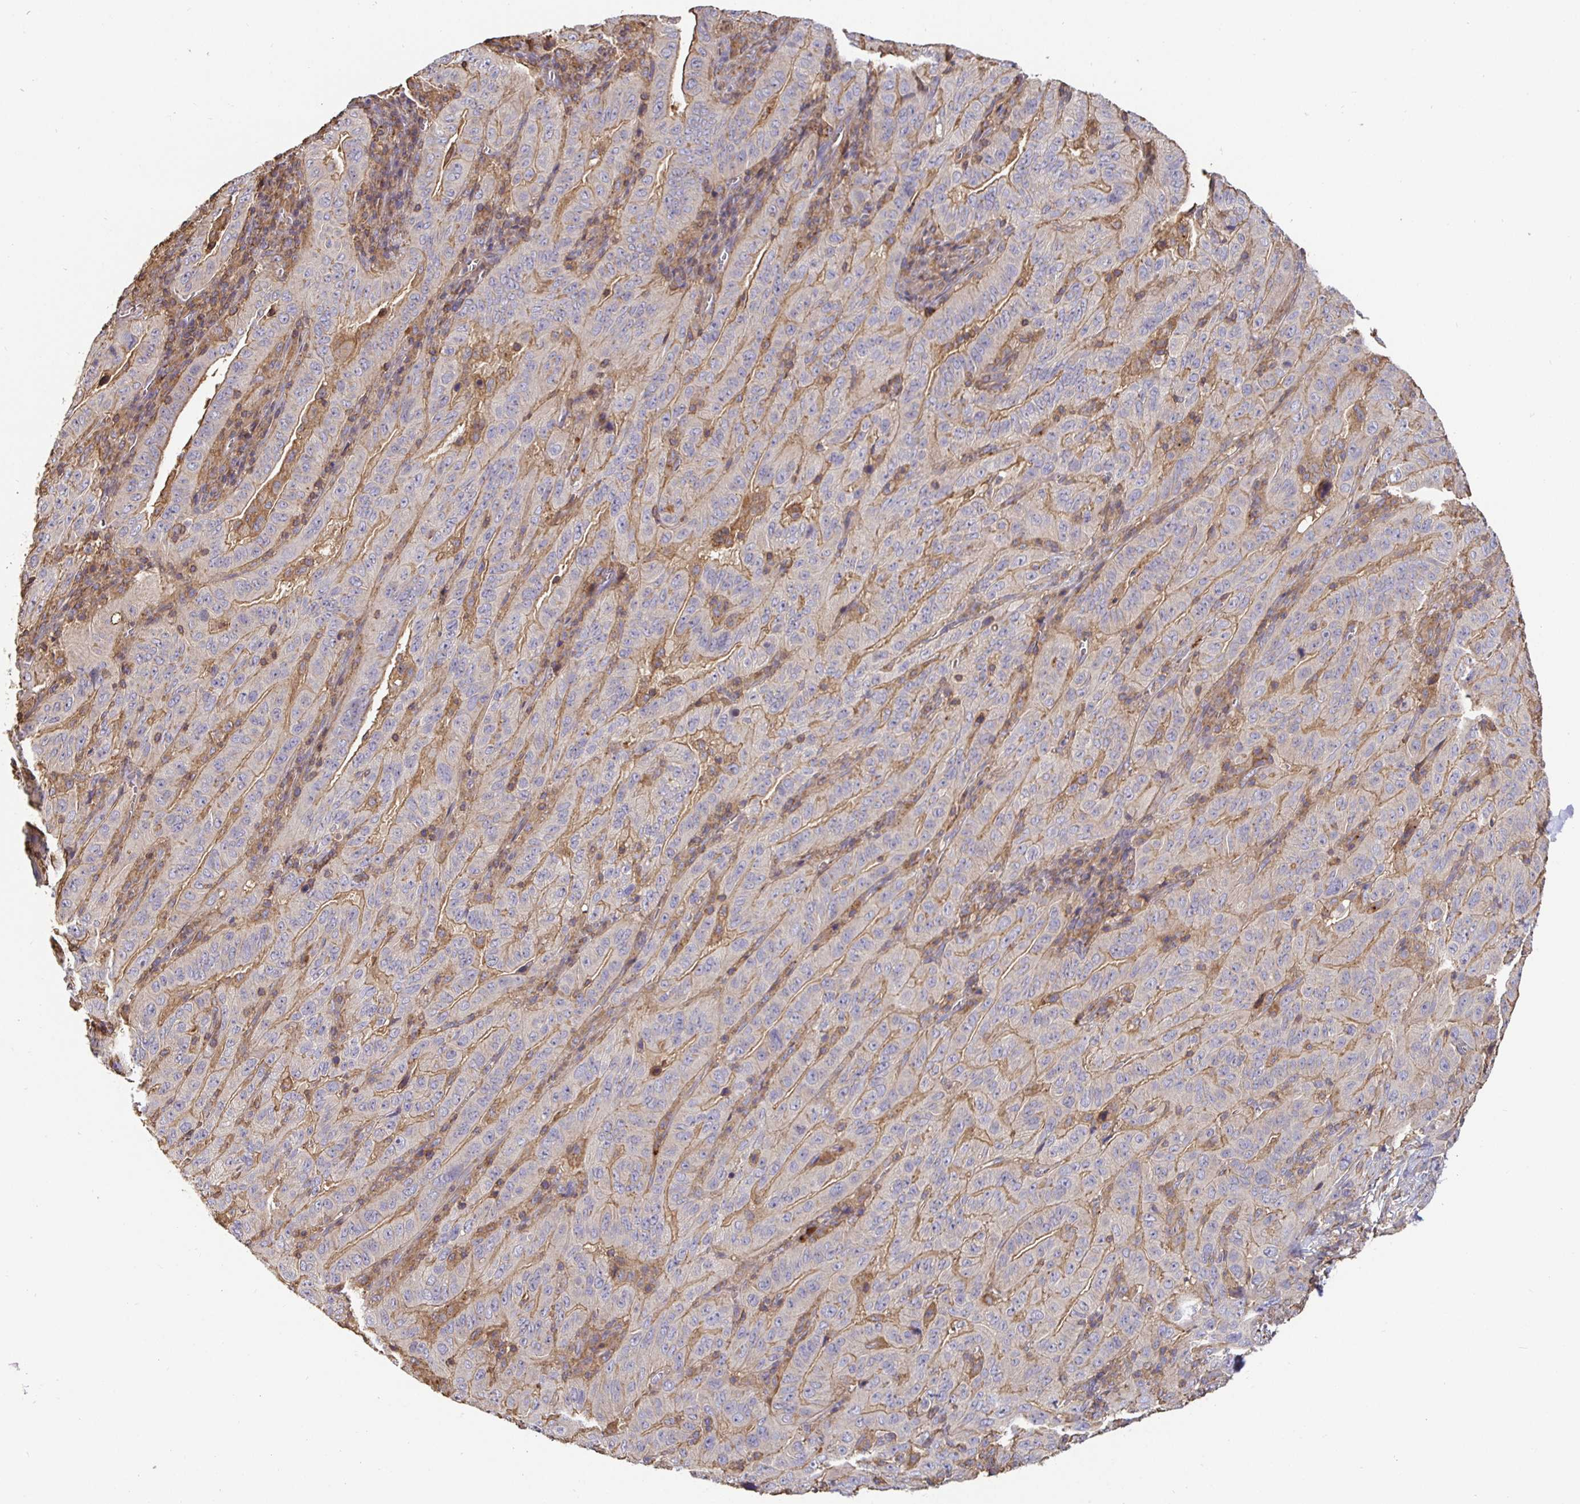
{"staining": {"intensity": "moderate", "quantity": "25%-75%", "location": "cytoplasmic/membranous"}, "tissue": "pancreatic cancer", "cell_type": "Tumor cells", "image_type": "cancer", "snomed": [{"axis": "morphology", "description": "Adenocarcinoma, NOS"}, {"axis": "topography", "description": "Pancreas"}], "caption": "A brown stain labels moderate cytoplasmic/membranous staining of a protein in pancreatic cancer tumor cells.", "gene": "C1QTNF7", "patient": {"sex": "male", "age": 63}}